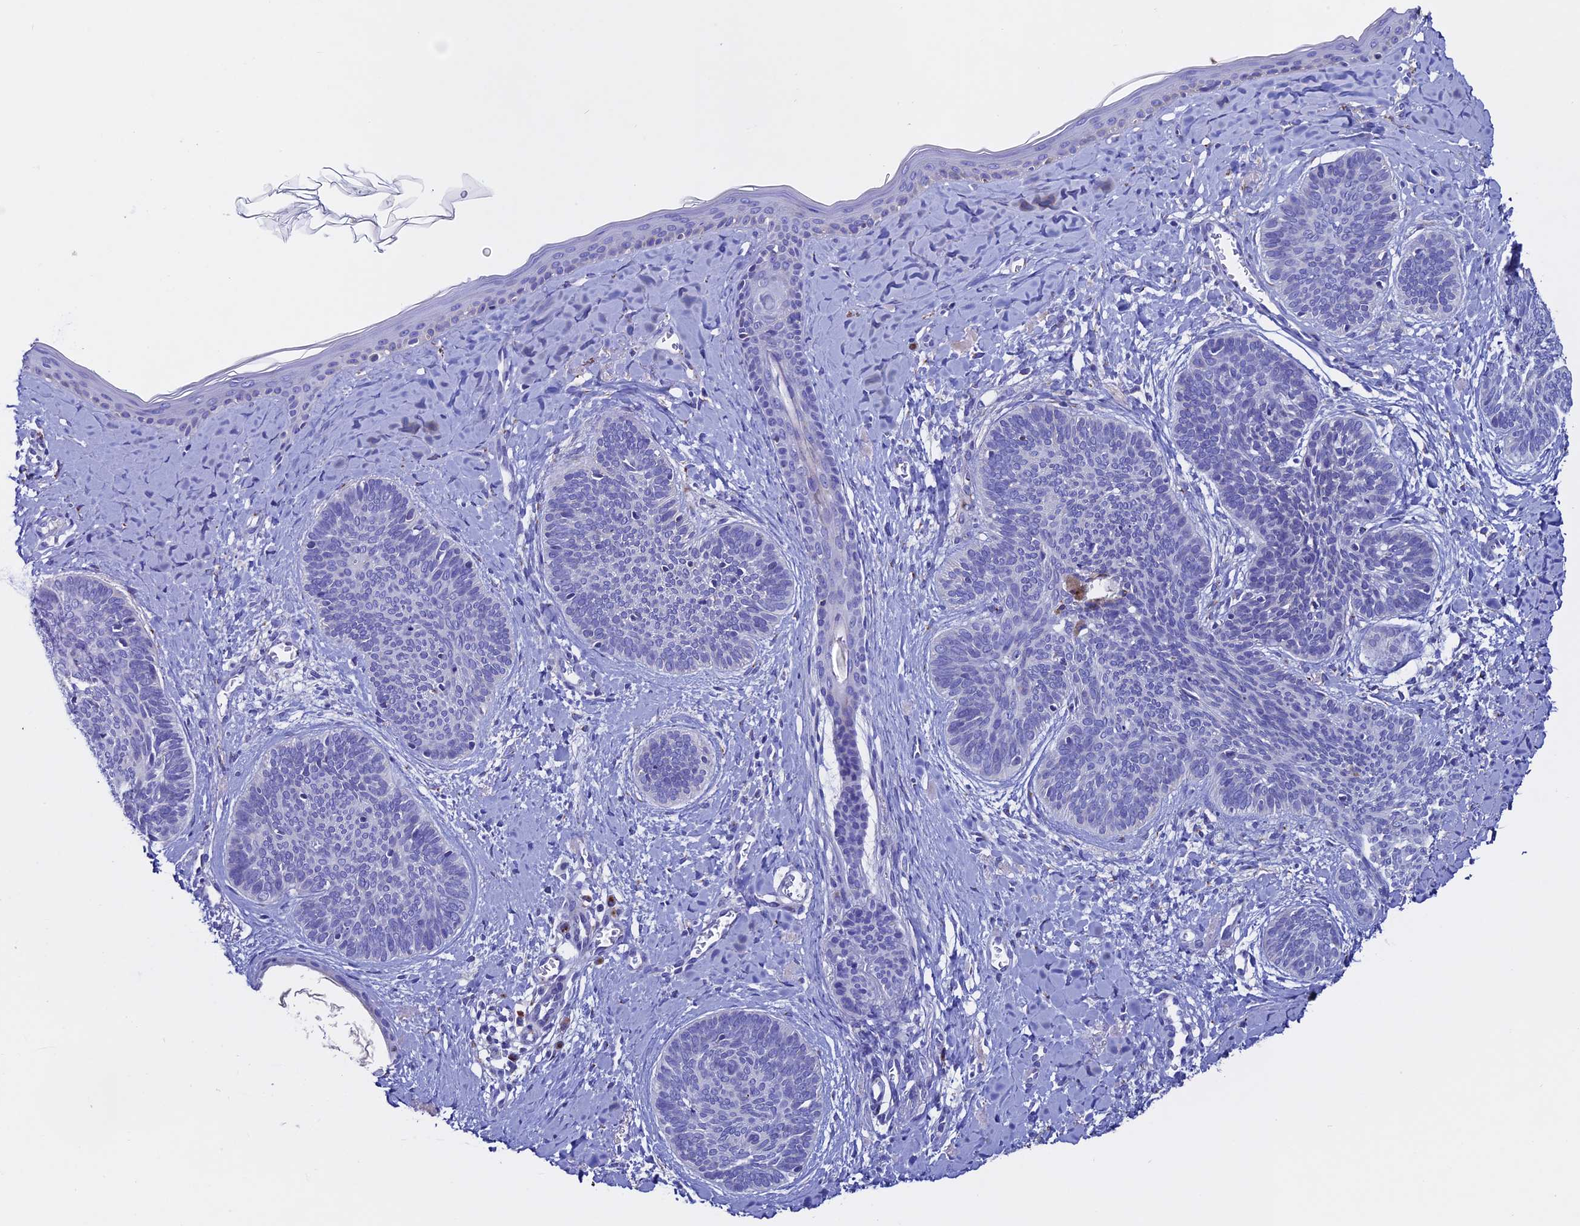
{"staining": {"intensity": "negative", "quantity": "none", "location": "none"}, "tissue": "skin cancer", "cell_type": "Tumor cells", "image_type": "cancer", "snomed": [{"axis": "morphology", "description": "Basal cell carcinoma"}, {"axis": "topography", "description": "Skin"}], "caption": "DAB immunohistochemical staining of skin cancer exhibits no significant expression in tumor cells. Brightfield microscopy of IHC stained with DAB (brown) and hematoxylin (blue), captured at high magnification.", "gene": "OR51Q1", "patient": {"sex": "female", "age": 81}}